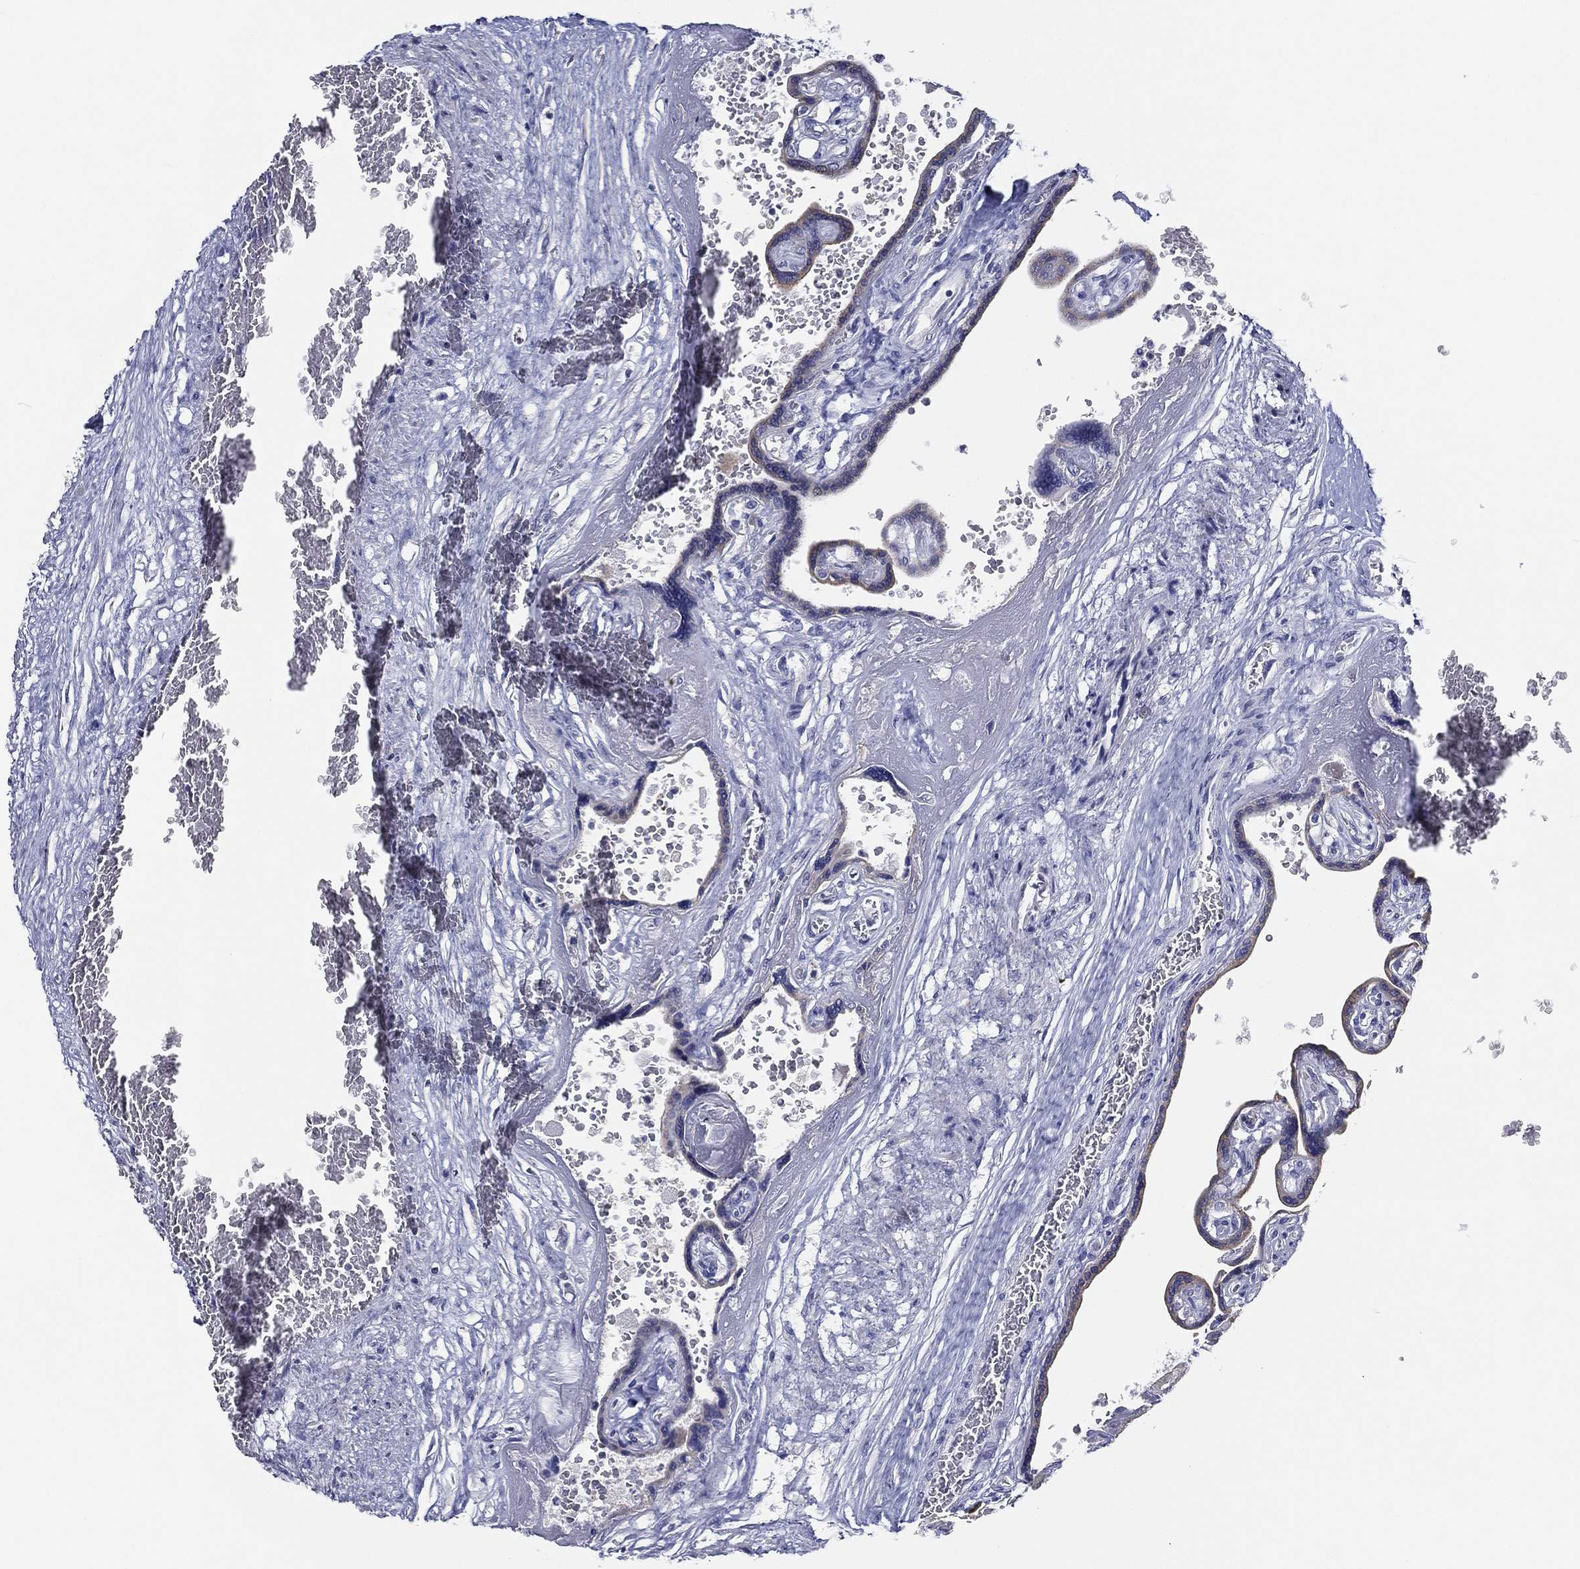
{"staining": {"intensity": "negative", "quantity": "none", "location": "none"}, "tissue": "placenta", "cell_type": "Decidual cells", "image_type": "normal", "snomed": [{"axis": "morphology", "description": "Normal tissue, NOS"}, {"axis": "topography", "description": "Placenta"}], "caption": "DAB (3,3'-diaminobenzidine) immunohistochemical staining of benign placenta displays no significant staining in decidual cells. Brightfield microscopy of immunohistochemistry stained with DAB (brown) and hematoxylin (blue), captured at high magnification.", "gene": "SLC13A4", "patient": {"sex": "female", "age": 32}}